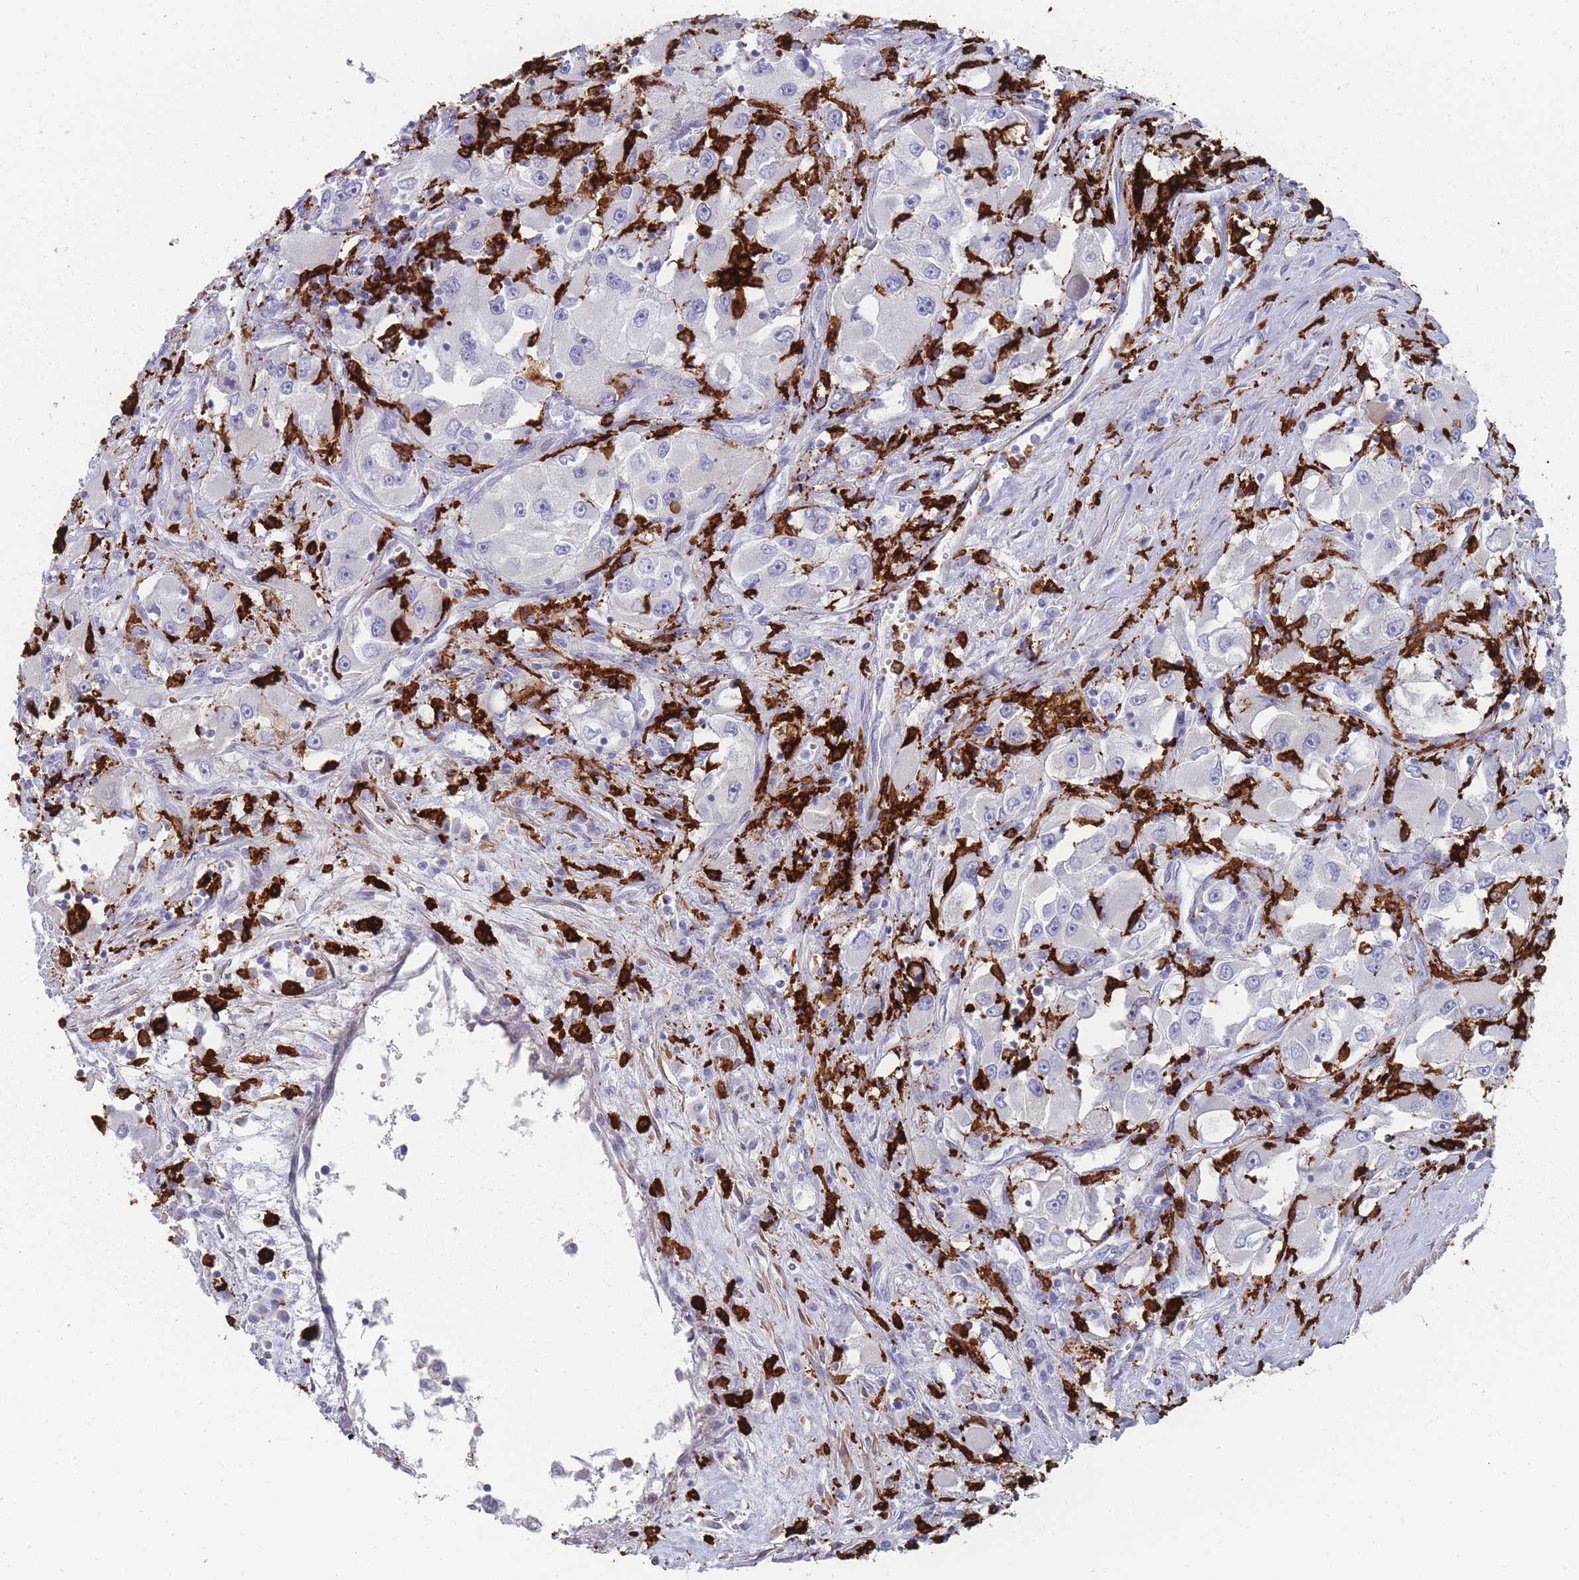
{"staining": {"intensity": "negative", "quantity": "none", "location": "none"}, "tissue": "renal cancer", "cell_type": "Tumor cells", "image_type": "cancer", "snomed": [{"axis": "morphology", "description": "Adenocarcinoma, NOS"}, {"axis": "topography", "description": "Kidney"}], "caption": "Immunohistochemistry (IHC) of human renal cancer (adenocarcinoma) shows no expression in tumor cells.", "gene": "AIF1", "patient": {"sex": "female", "age": 52}}